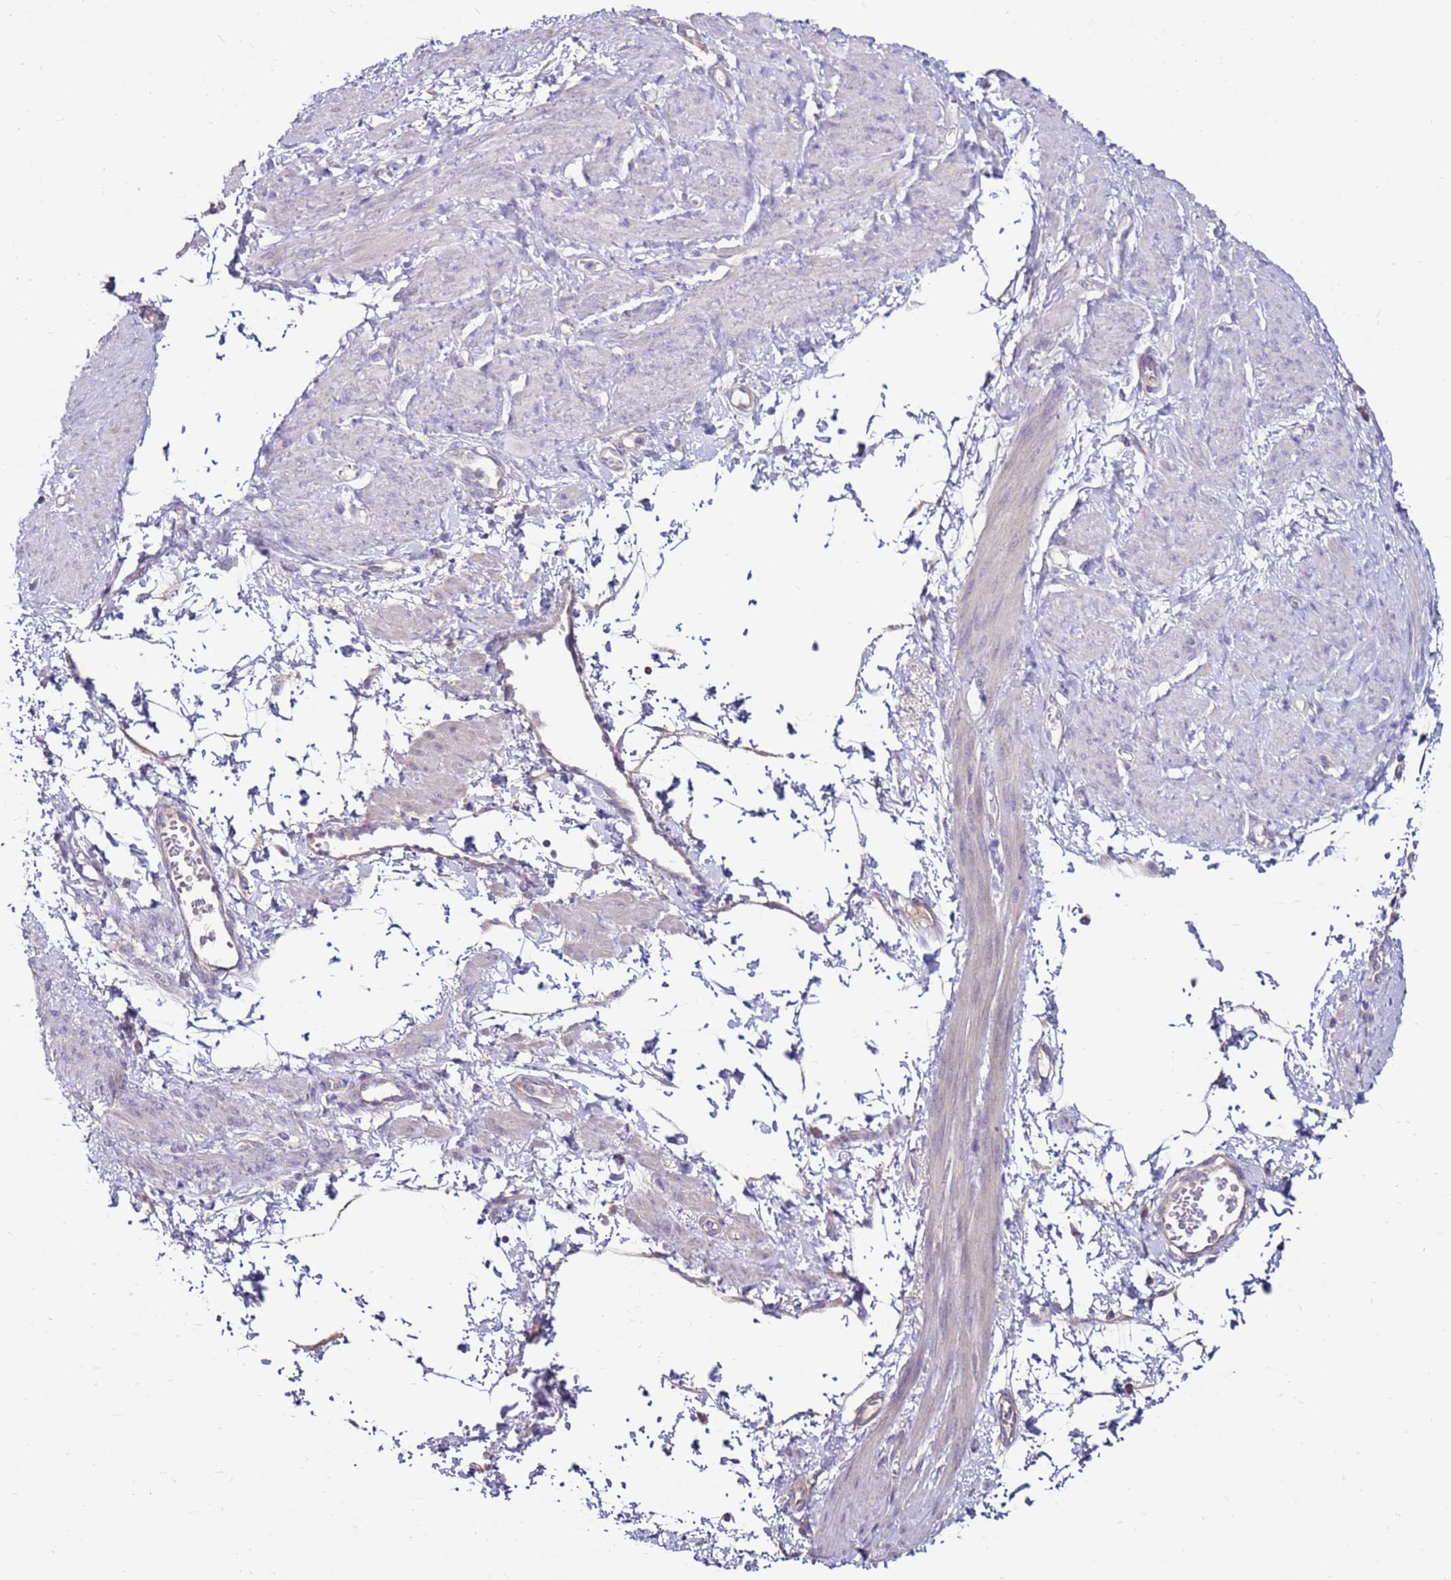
{"staining": {"intensity": "negative", "quantity": "none", "location": "none"}, "tissue": "smooth muscle", "cell_type": "Smooth muscle cells", "image_type": "normal", "snomed": [{"axis": "morphology", "description": "Normal tissue, NOS"}, {"axis": "topography", "description": "Smooth muscle"}, {"axis": "topography", "description": "Uterus"}], "caption": "Immunohistochemical staining of unremarkable smooth muscle shows no significant positivity in smooth muscle cells. (DAB IHC with hematoxylin counter stain).", "gene": "SLC44A4", "patient": {"sex": "female", "age": 39}}